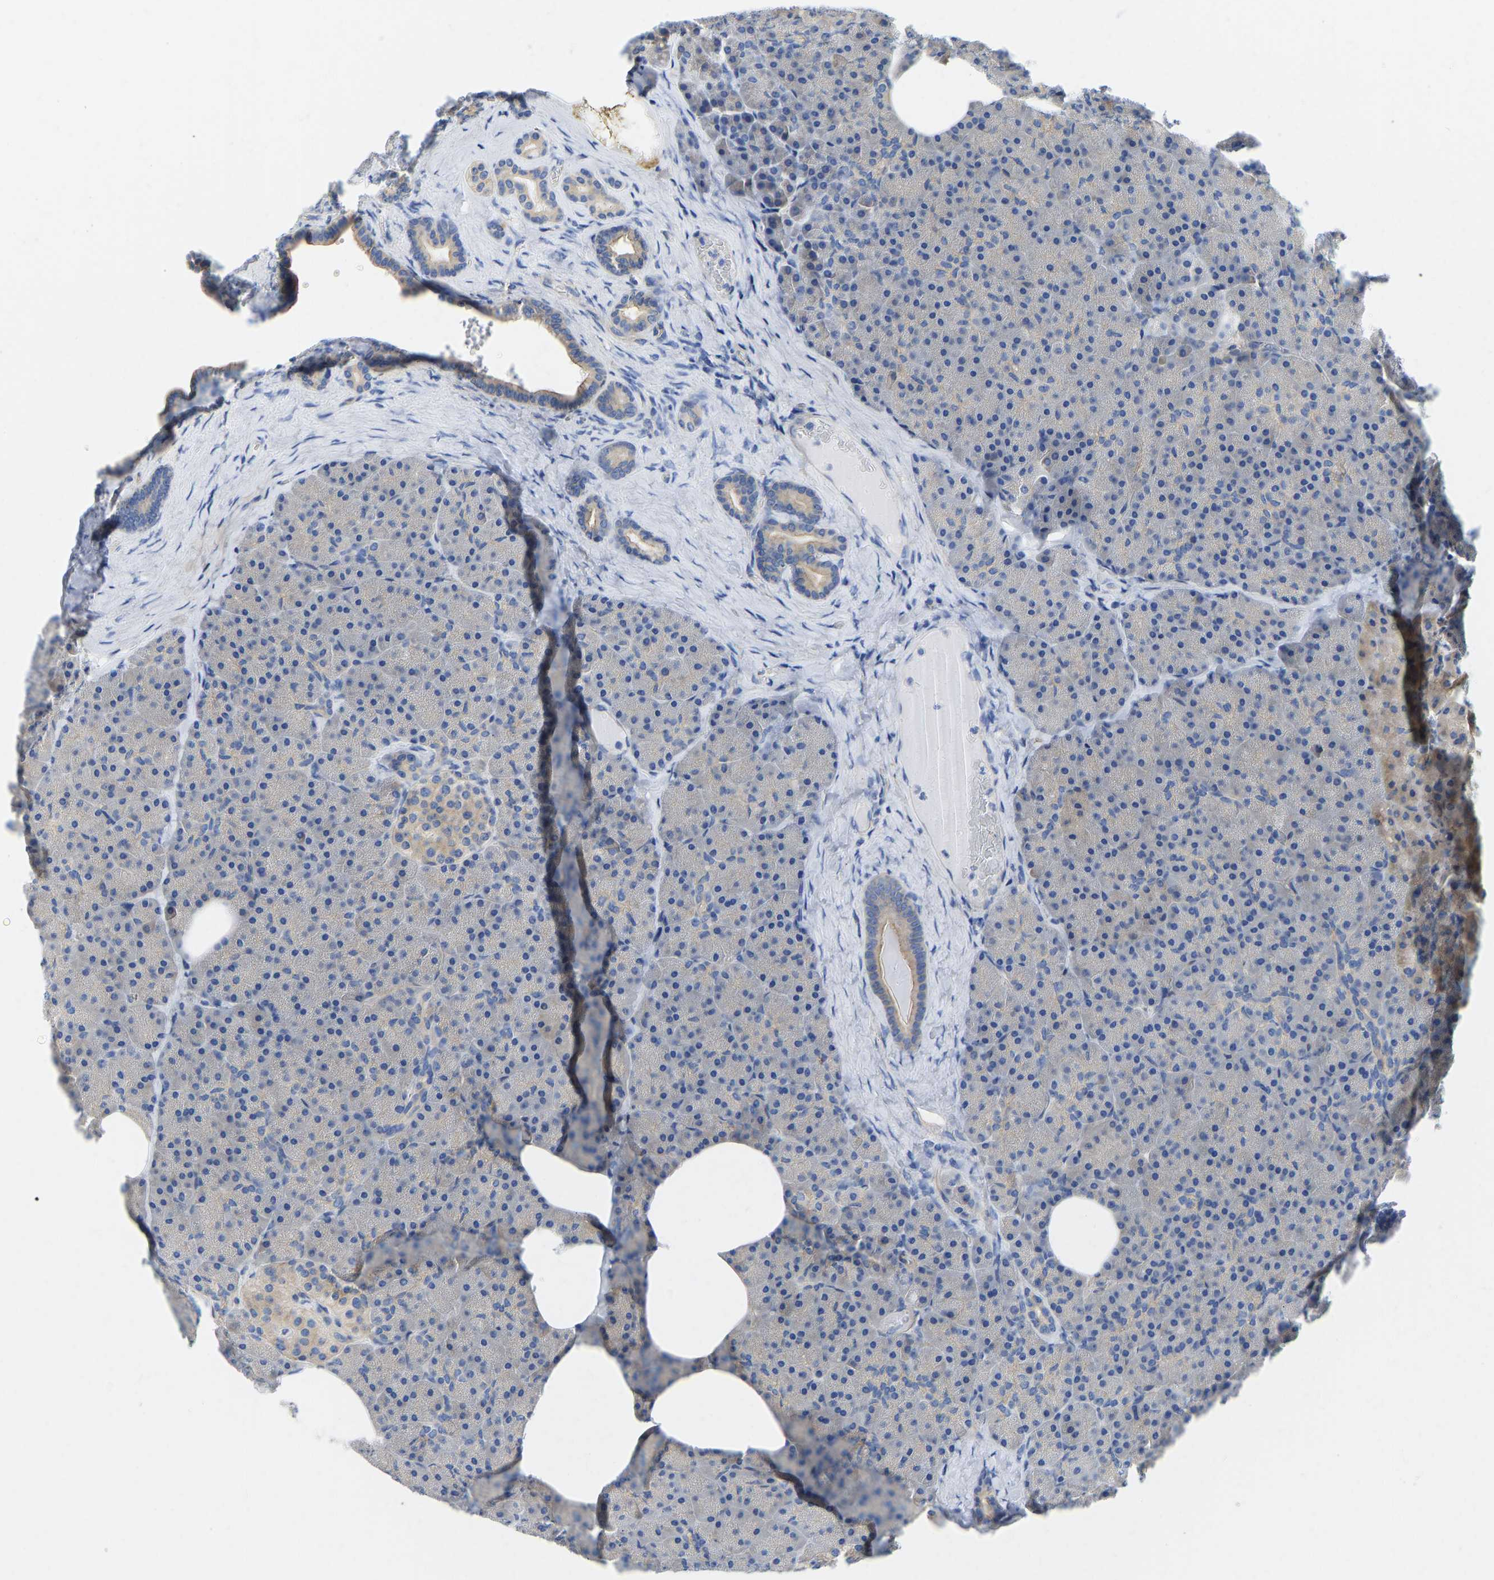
{"staining": {"intensity": "moderate", "quantity": "<25%", "location": "cytoplasmic/membranous"}, "tissue": "pancreas", "cell_type": "Exocrine glandular cells", "image_type": "normal", "snomed": [{"axis": "morphology", "description": "Normal tissue, NOS"}, {"axis": "morphology", "description": "Carcinoid, malignant, NOS"}, {"axis": "topography", "description": "Pancreas"}], "caption": "Immunohistochemistry (IHC) of unremarkable pancreas reveals low levels of moderate cytoplasmic/membranous expression in approximately <25% of exocrine glandular cells.", "gene": "CHAD", "patient": {"sex": "female", "age": 35}}